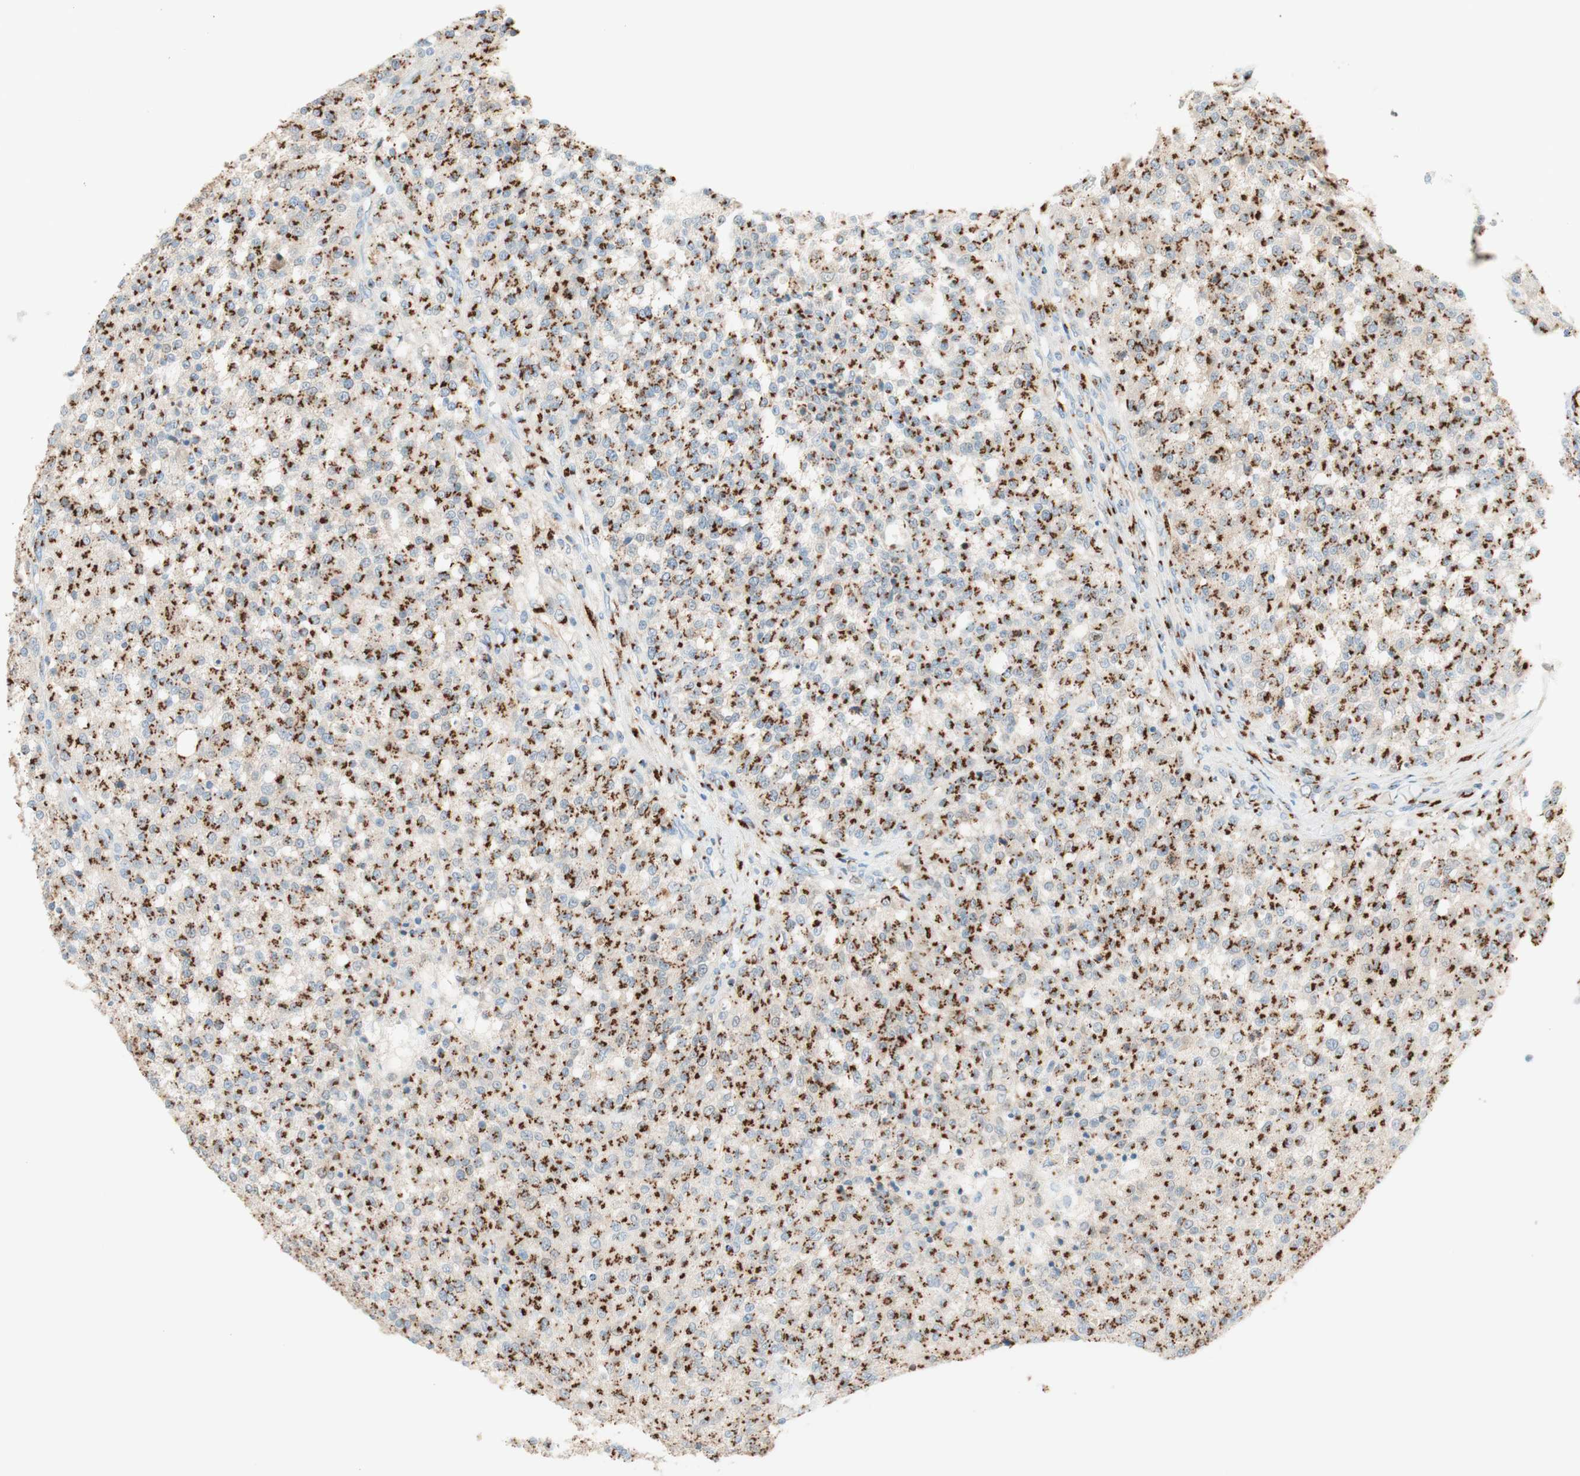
{"staining": {"intensity": "strong", "quantity": ">75%", "location": "cytoplasmic/membranous"}, "tissue": "testis cancer", "cell_type": "Tumor cells", "image_type": "cancer", "snomed": [{"axis": "morphology", "description": "Seminoma, NOS"}, {"axis": "topography", "description": "Testis"}], "caption": "DAB immunohistochemical staining of testis seminoma shows strong cytoplasmic/membranous protein staining in approximately >75% of tumor cells.", "gene": "GOLGB1", "patient": {"sex": "male", "age": 59}}